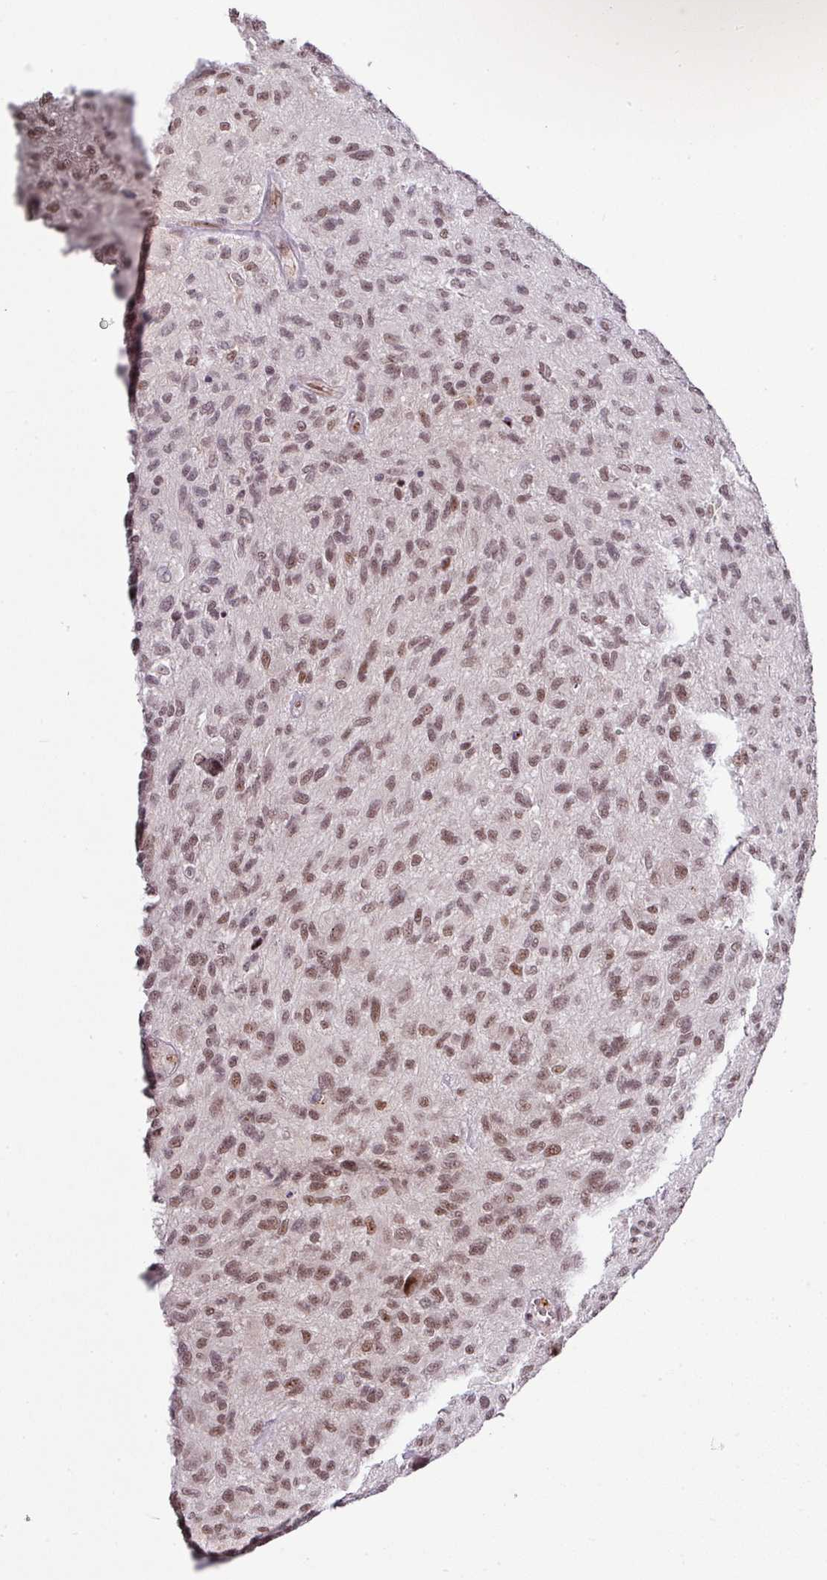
{"staining": {"intensity": "moderate", "quantity": ">75%", "location": "nuclear"}, "tissue": "glioma", "cell_type": "Tumor cells", "image_type": "cancer", "snomed": [{"axis": "morphology", "description": "Glioma, malignant, High grade"}, {"axis": "topography", "description": "Brain"}], "caption": "Human malignant high-grade glioma stained with a protein marker demonstrates moderate staining in tumor cells.", "gene": "NEIL1", "patient": {"sex": "male", "age": 47}}